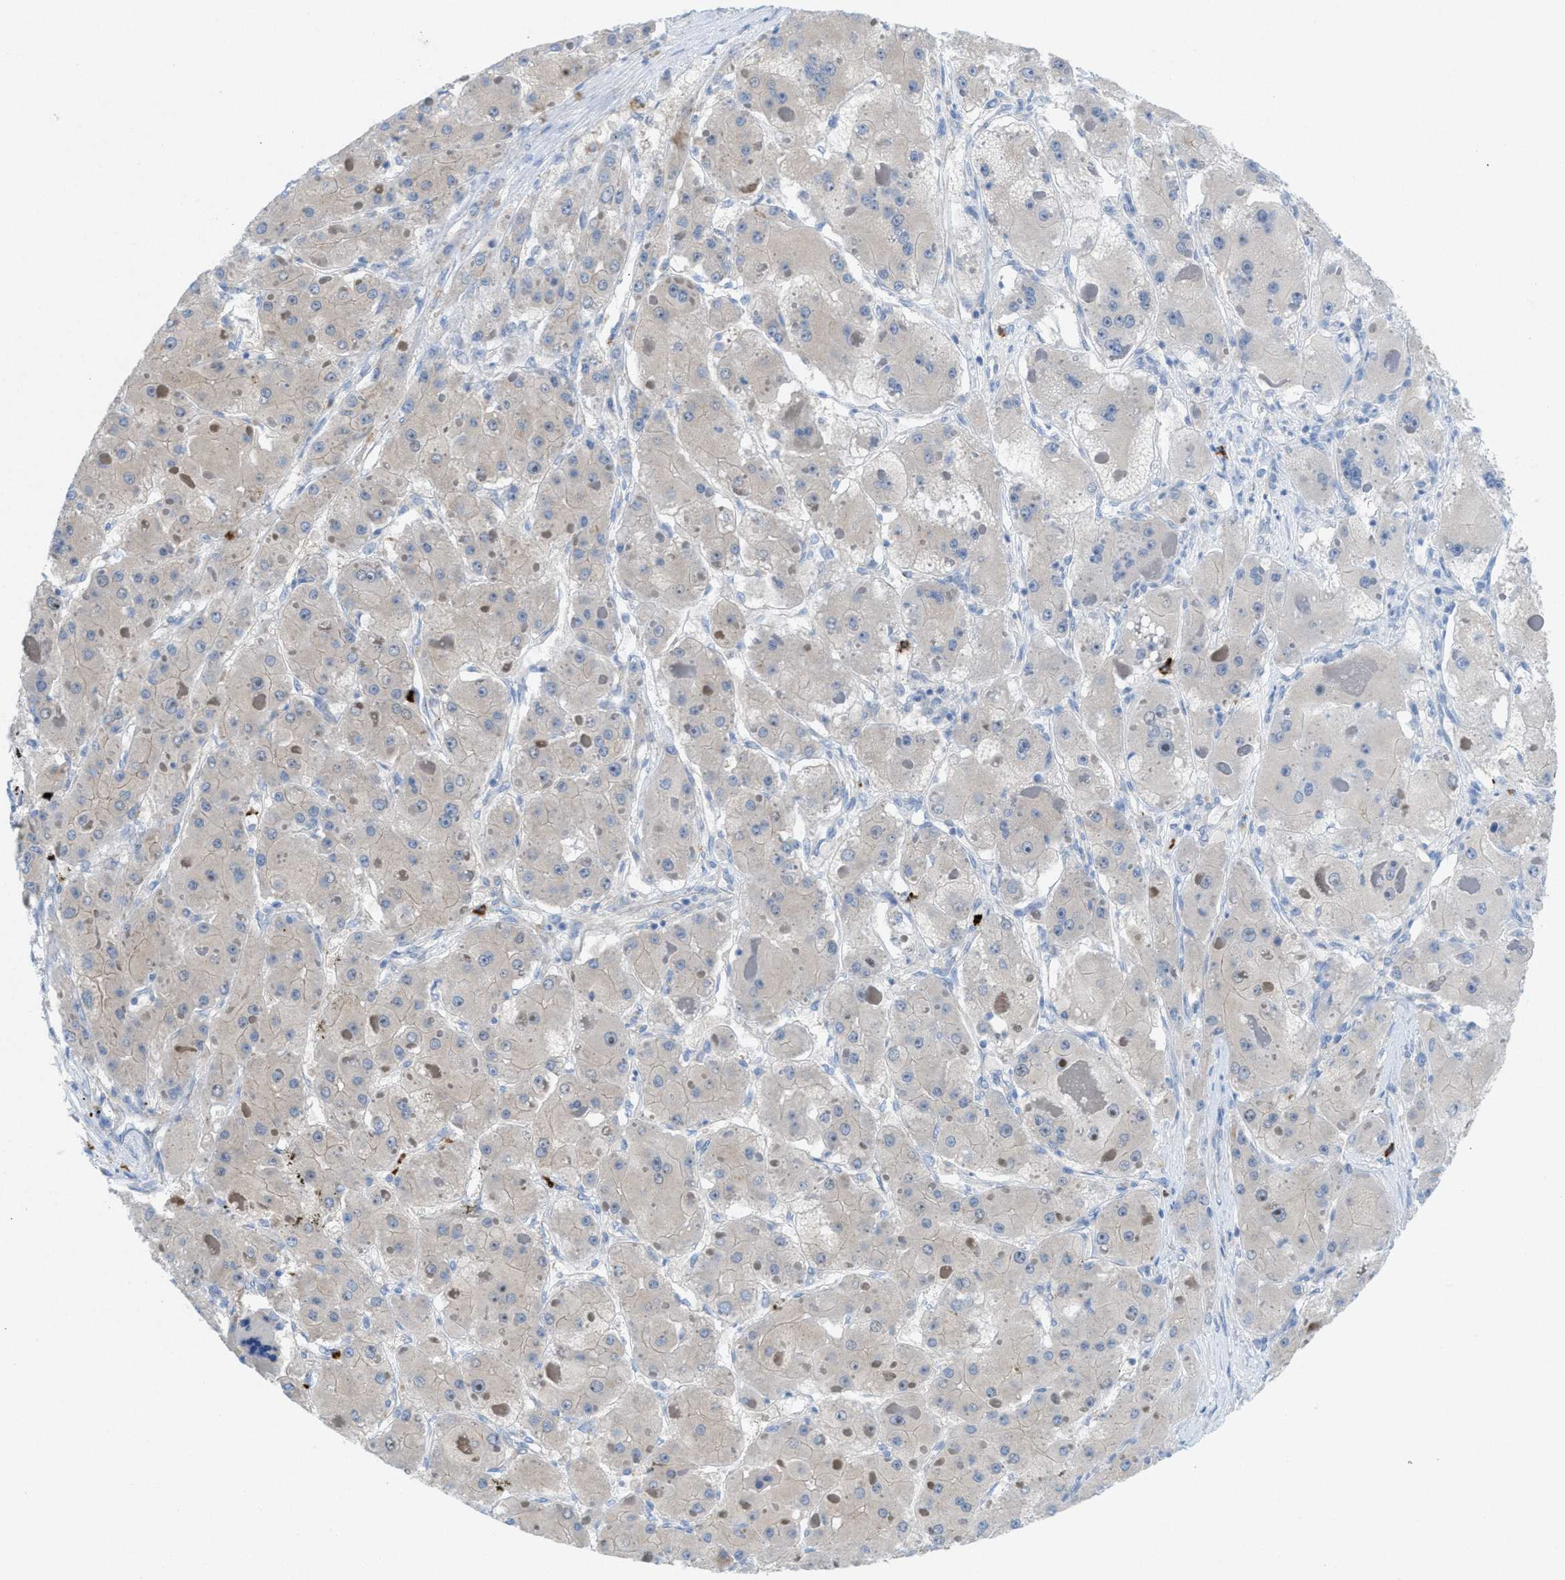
{"staining": {"intensity": "weak", "quantity": "<25%", "location": "cytoplasmic/membranous"}, "tissue": "liver cancer", "cell_type": "Tumor cells", "image_type": "cancer", "snomed": [{"axis": "morphology", "description": "Carcinoma, Hepatocellular, NOS"}, {"axis": "topography", "description": "Liver"}], "caption": "Liver cancer was stained to show a protein in brown. There is no significant expression in tumor cells.", "gene": "CMTM1", "patient": {"sex": "female", "age": 73}}